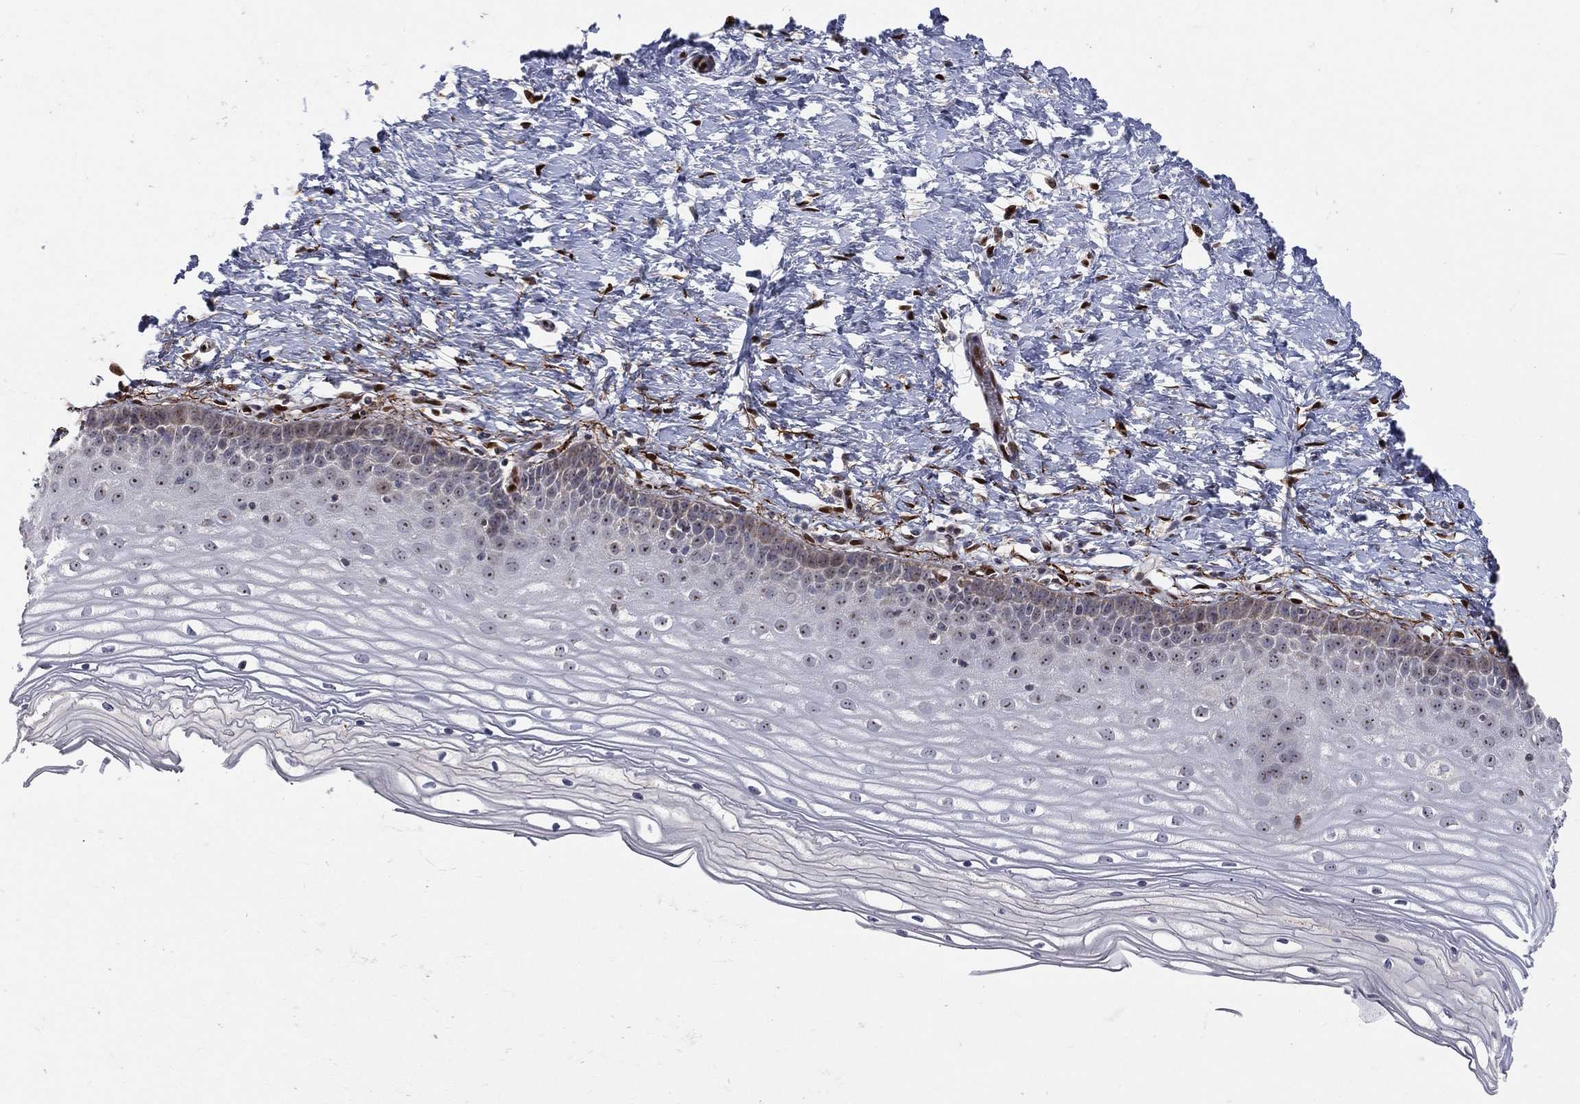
{"staining": {"intensity": "negative", "quantity": "none", "location": "none"}, "tissue": "cervix", "cell_type": "Glandular cells", "image_type": "normal", "snomed": [{"axis": "morphology", "description": "Normal tissue, NOS"}, {"axis": "topography", "description": "Cervix"}], "caption": "Immunohistochemistry (IHC) of benign cervix exhibits no expression in glandular cells.", "gene": "ZEB1", "patient": {"sex": "female", "age": 37}}